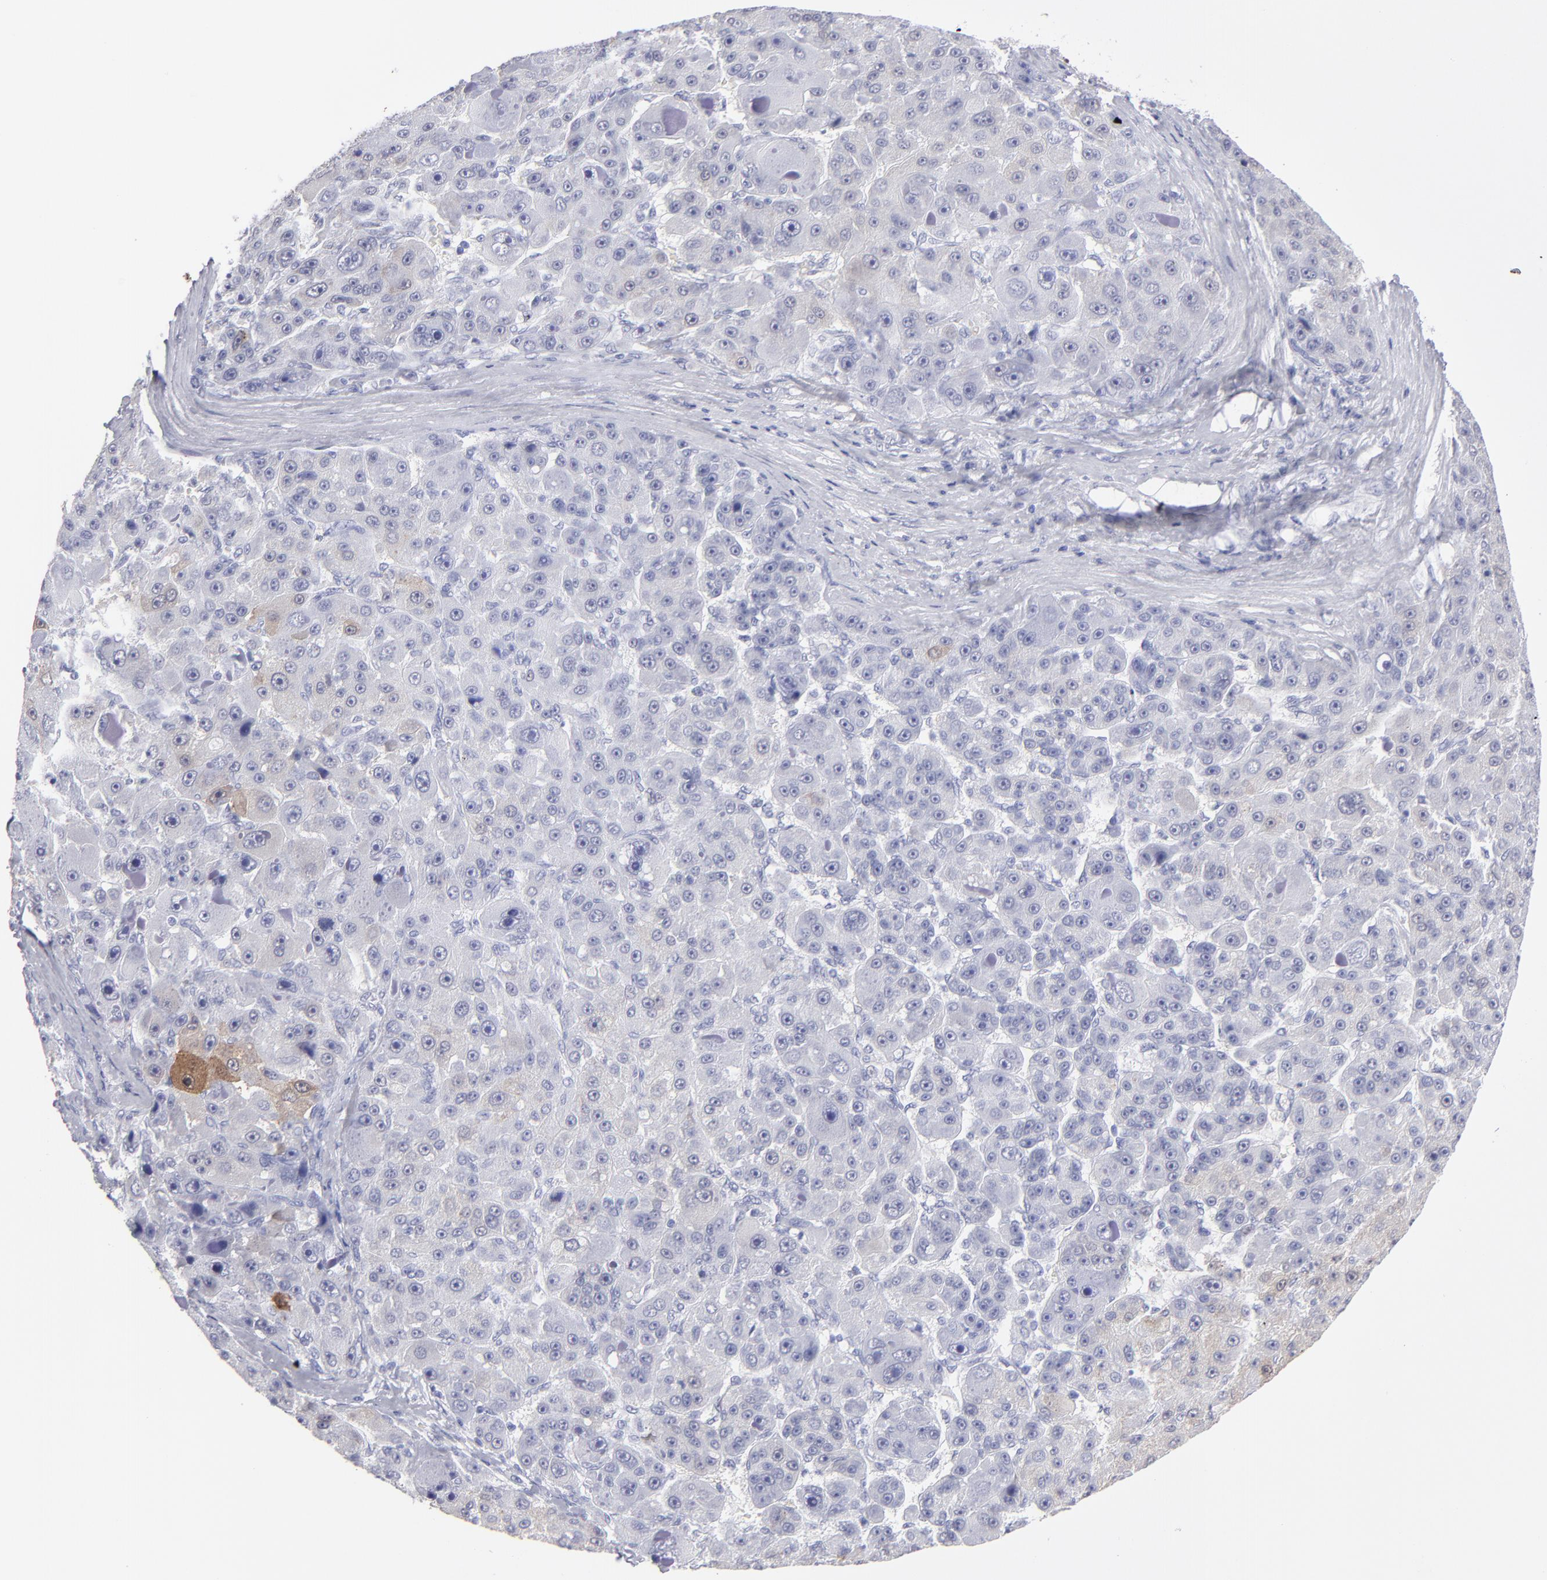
{"staining": {"intensity": "weak", "quantity": "<25%", "location": "cytoplasmic/membranous"}, "tissue": "liver cancer", "cell_type": "Tumor cells", "image_type": "cancer", "snomed": [{"axis": "morphology", "description": "Carcinoma, Hepatocellular, NOS"}, {"axis": "topography", "description": "Liver"}], "caption": "A histopathology image of human liver cancer is negative for staining in tumor cells. The staining was performed using DAB (3,3'-diaminobenzidine) to visualize the protein expression in brown, while the nuclei were stained in blue with hematoxylin (Magnification: 20x).", "gene": "ALDOB", "patient": {"sex": "male", "age": 76}}